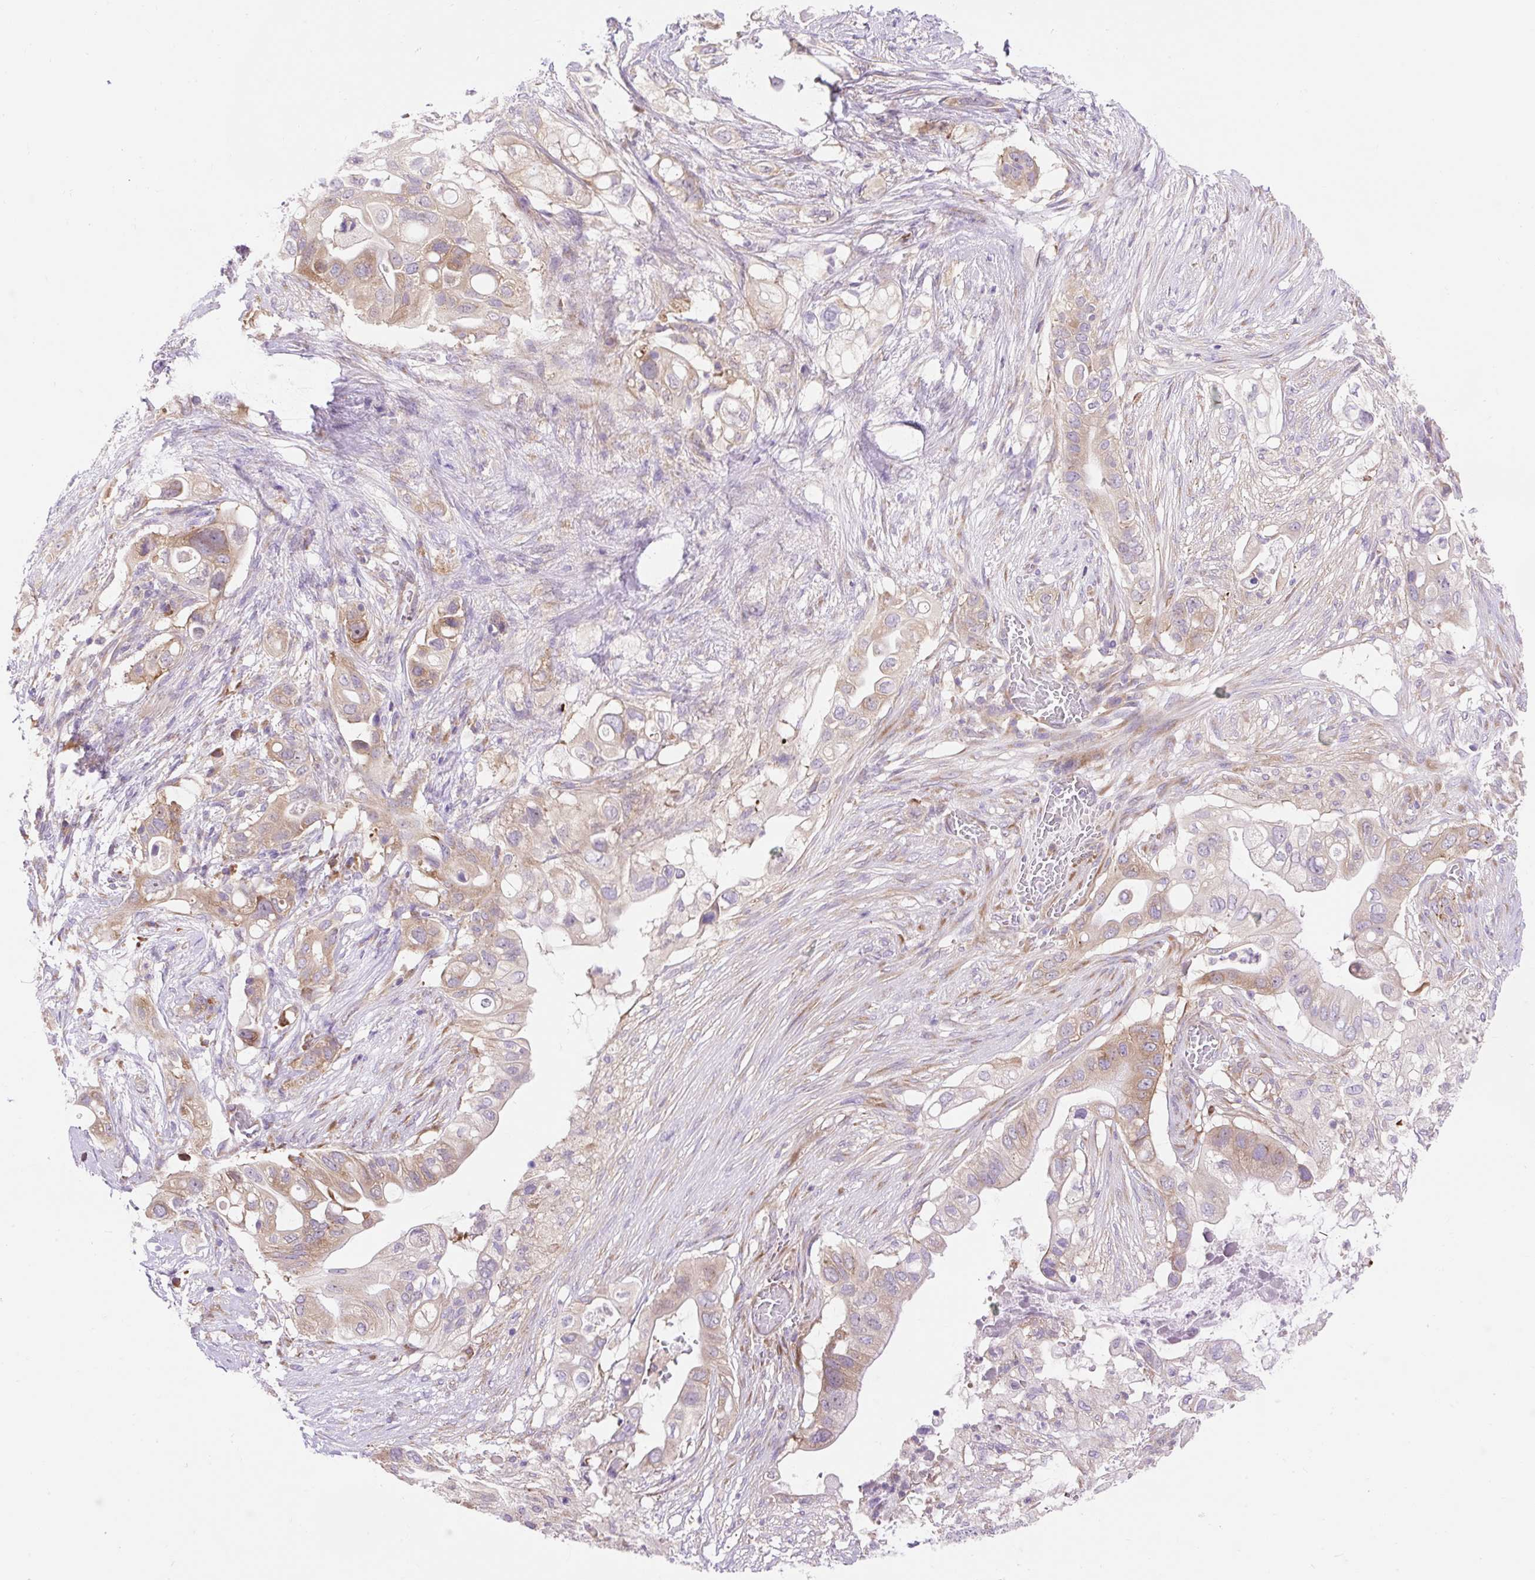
{"staining": {"intensity": "moderate", "quantity": "25%-75%", "location": "cytoplasmic/membranous"}, "tissue": "pancreatic cancer", "cell_type": "Tumor cells", "image_type": "cancer", "snomed": [{"axis": "morphology", "description": "Adenocarcinoma, NOS"}, {"axis": "topography", "description": "Pancreas"}], "caption": "A brown stain labels moderate cytoplasmic/membranous staining of a protein in pancreatic cancer (adenocarcinoma) tumor cells.", "gene": "GPR45", "patient": {"sex": "female", "age": 72}}